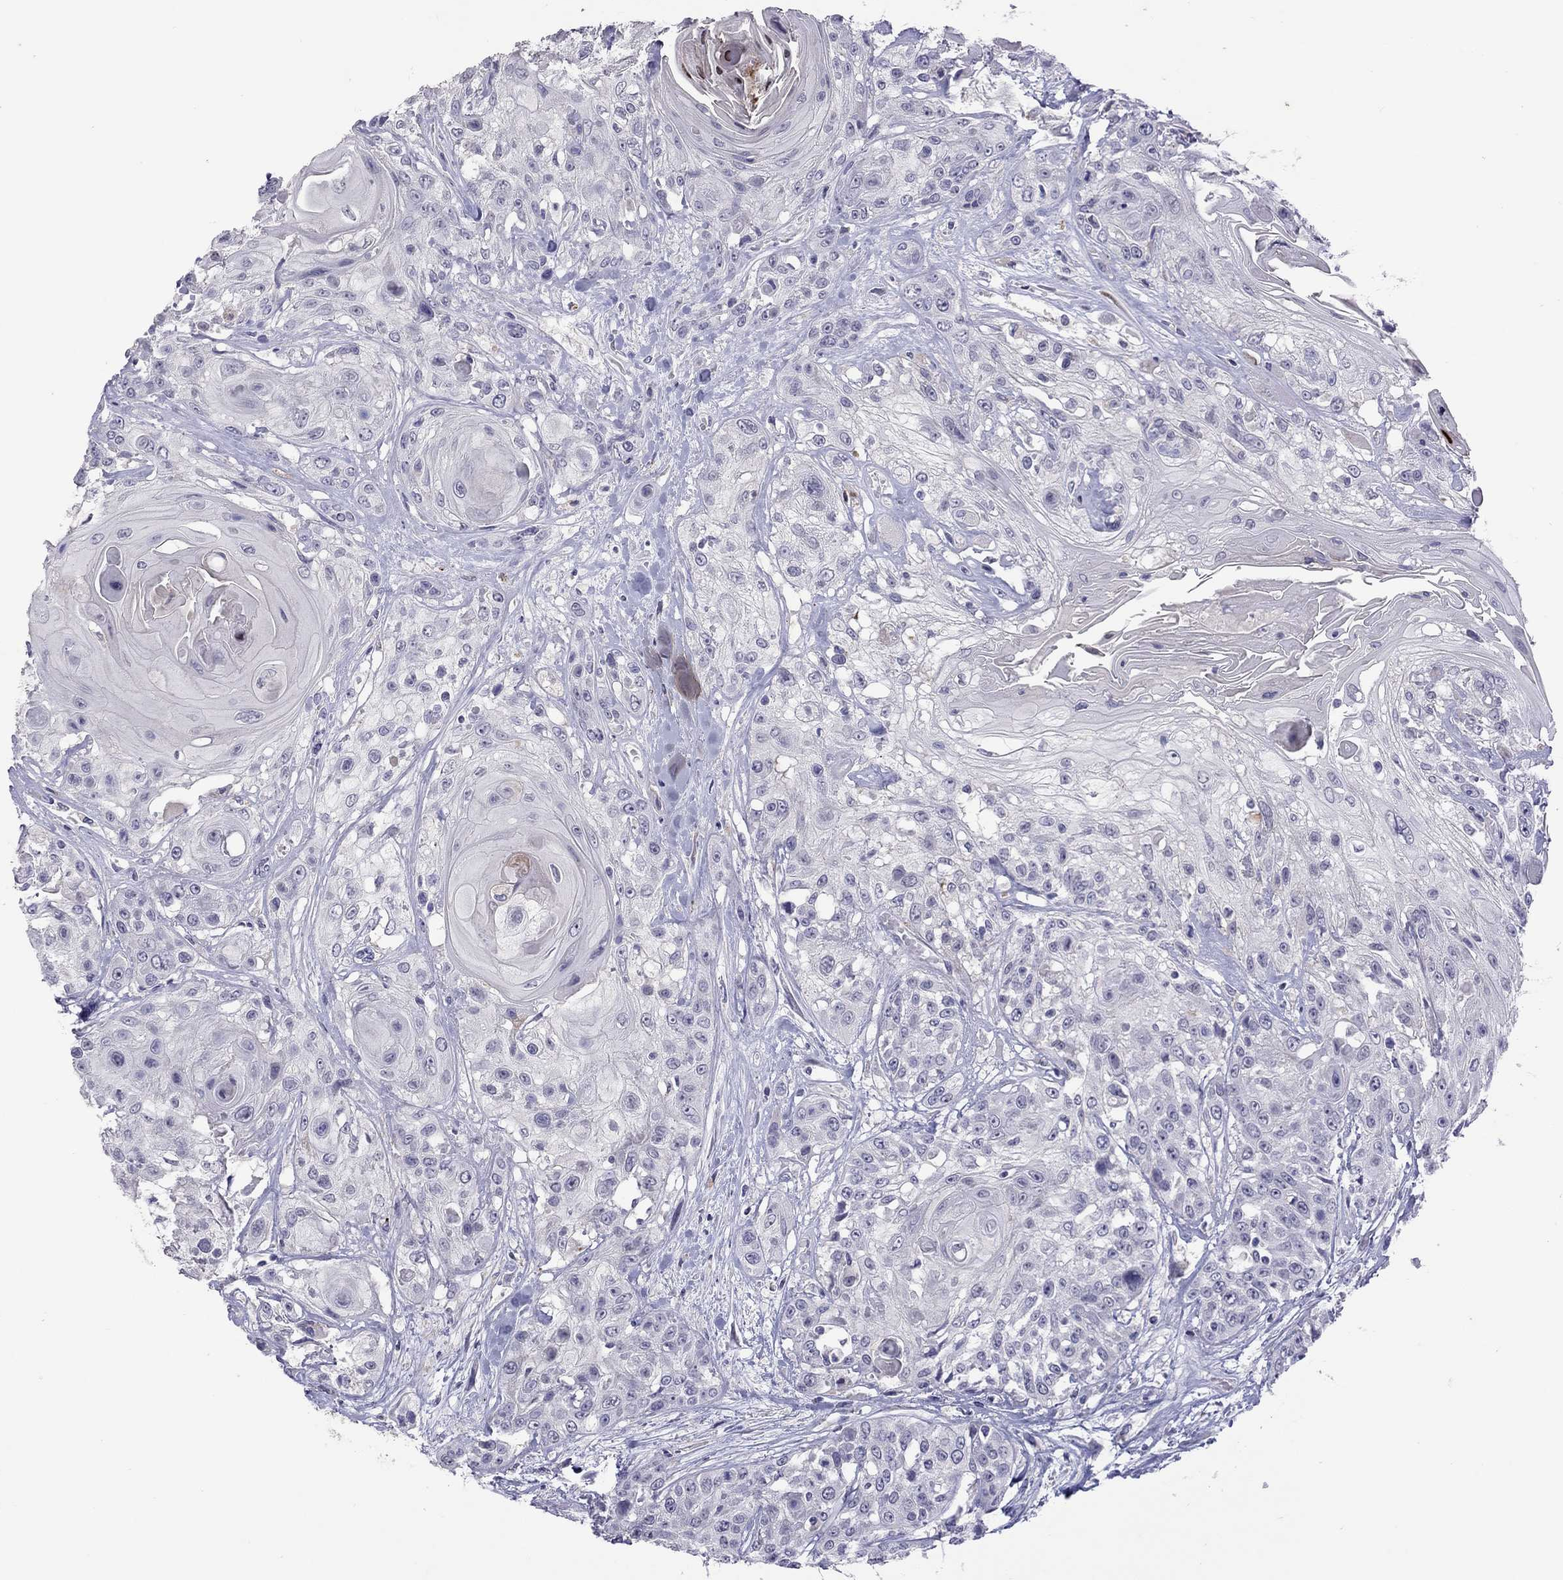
{"staining": {"intensity": "negative", "quantity": "none", "location": "none"}, "tissue": "head and neck cancer", "cell_type": "Tumor cells", "image_type": "cancer", "snomed": [{"axis": "morphology", "description": "Squamous cell carcinoma, NOS"}, {"axis": "topography", "description": "Head-Neck"}], "caption": "IHC histopathology image of squamous cell carcinoma (head and neck) stained for a protein (brown), which shows no positivity in tumor cells.", "gene": "SLAMF1", "patient": {"sex": "female", "age": 59}}